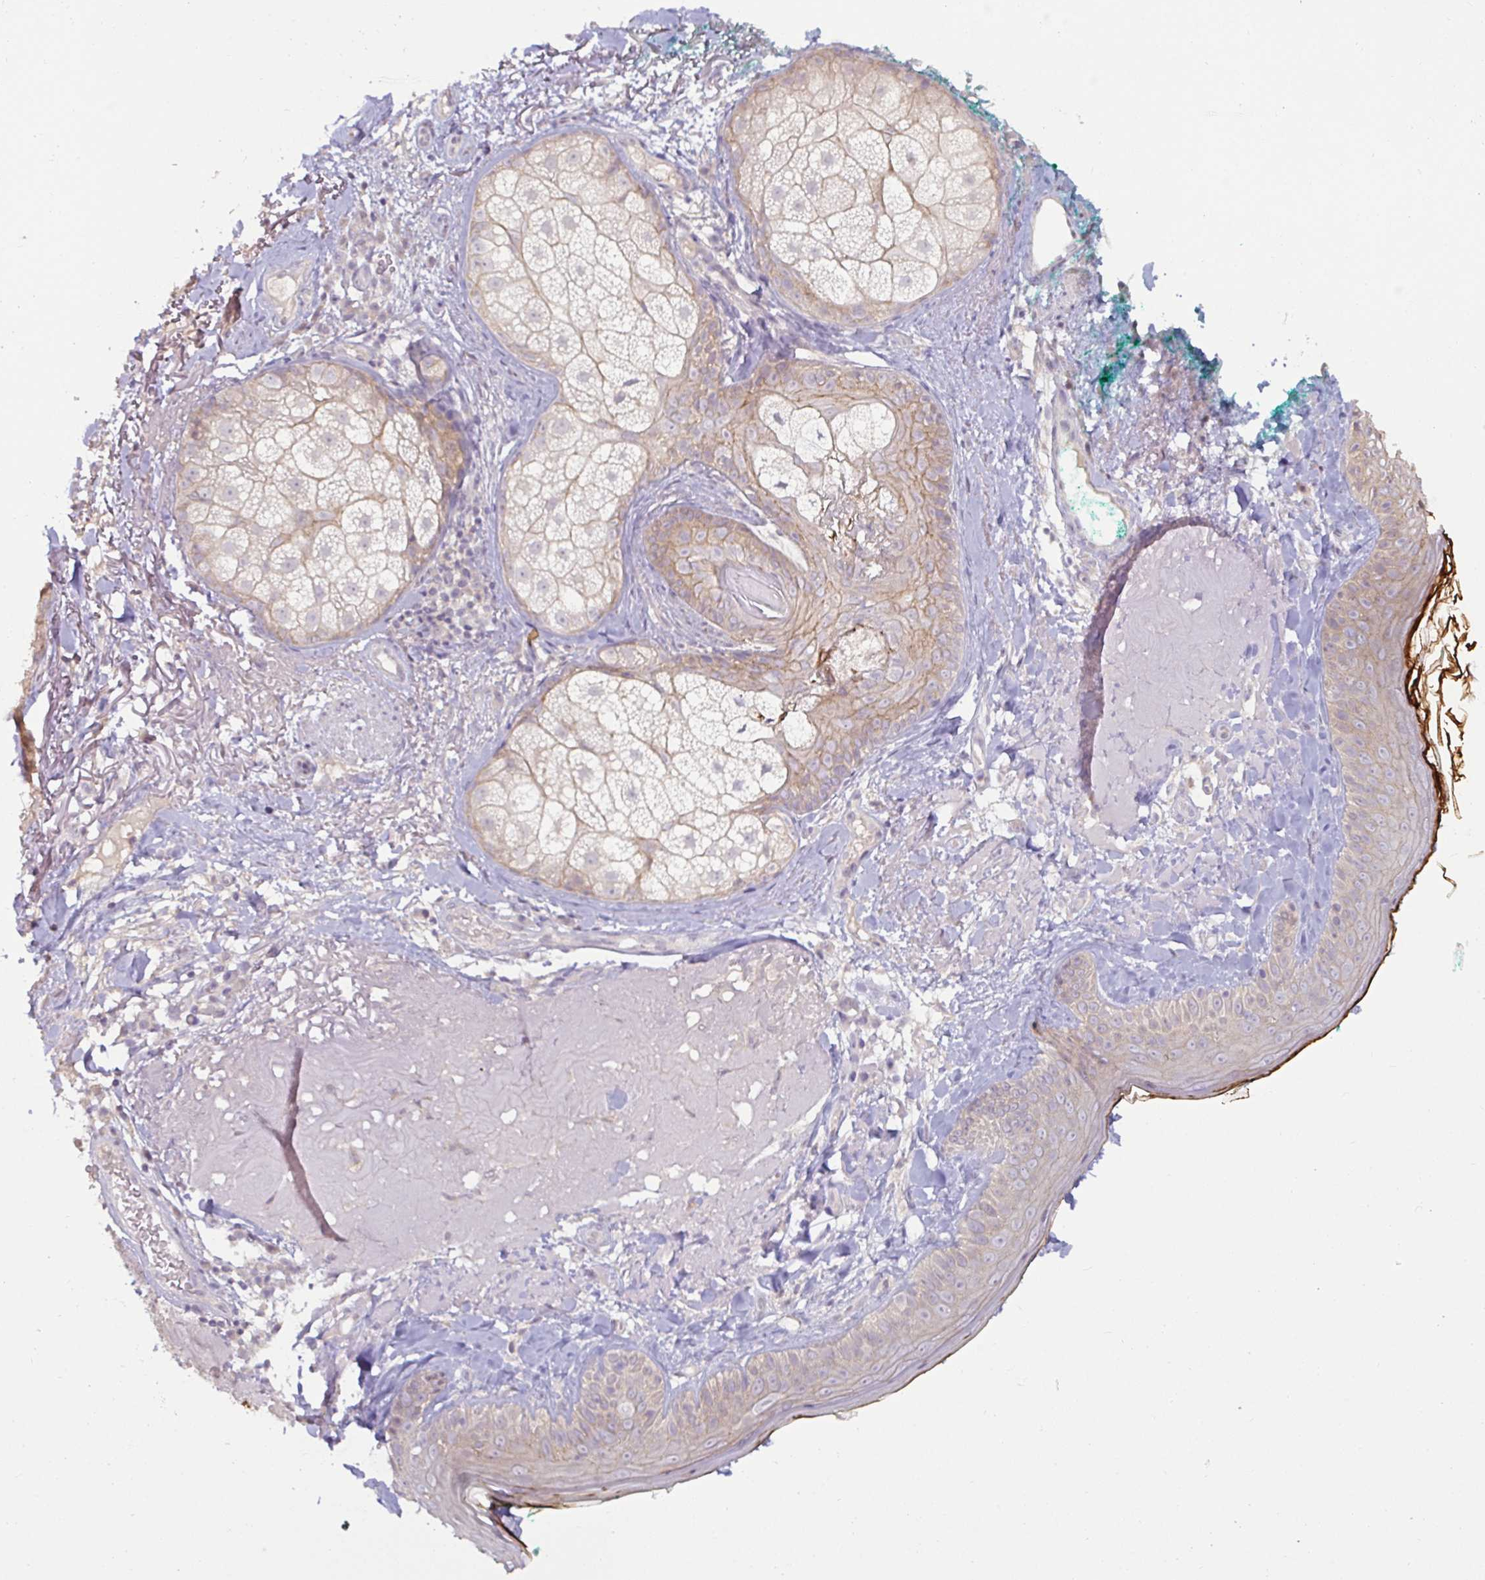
{"staining": {"intensity": "negative", "quantity": "none", "location": "none"}, "tissue": "skin", "cell_type": "Fibroblasts", "image_type": "normal", "snomed": [{"axis": "morphology", "description": "Normal tissue, NOS"}, {"axis": "topography", "description": "Skin"}], "caption": "Immunohistochemistry photomicrograph of unremarkable skin: human skin stained with DAB (3,3'-diaminobenzidine) displays no significant protein expression in fibroblasts.", "gene": "GSTM1", "patient": {"sex": "male", "age": 73}}